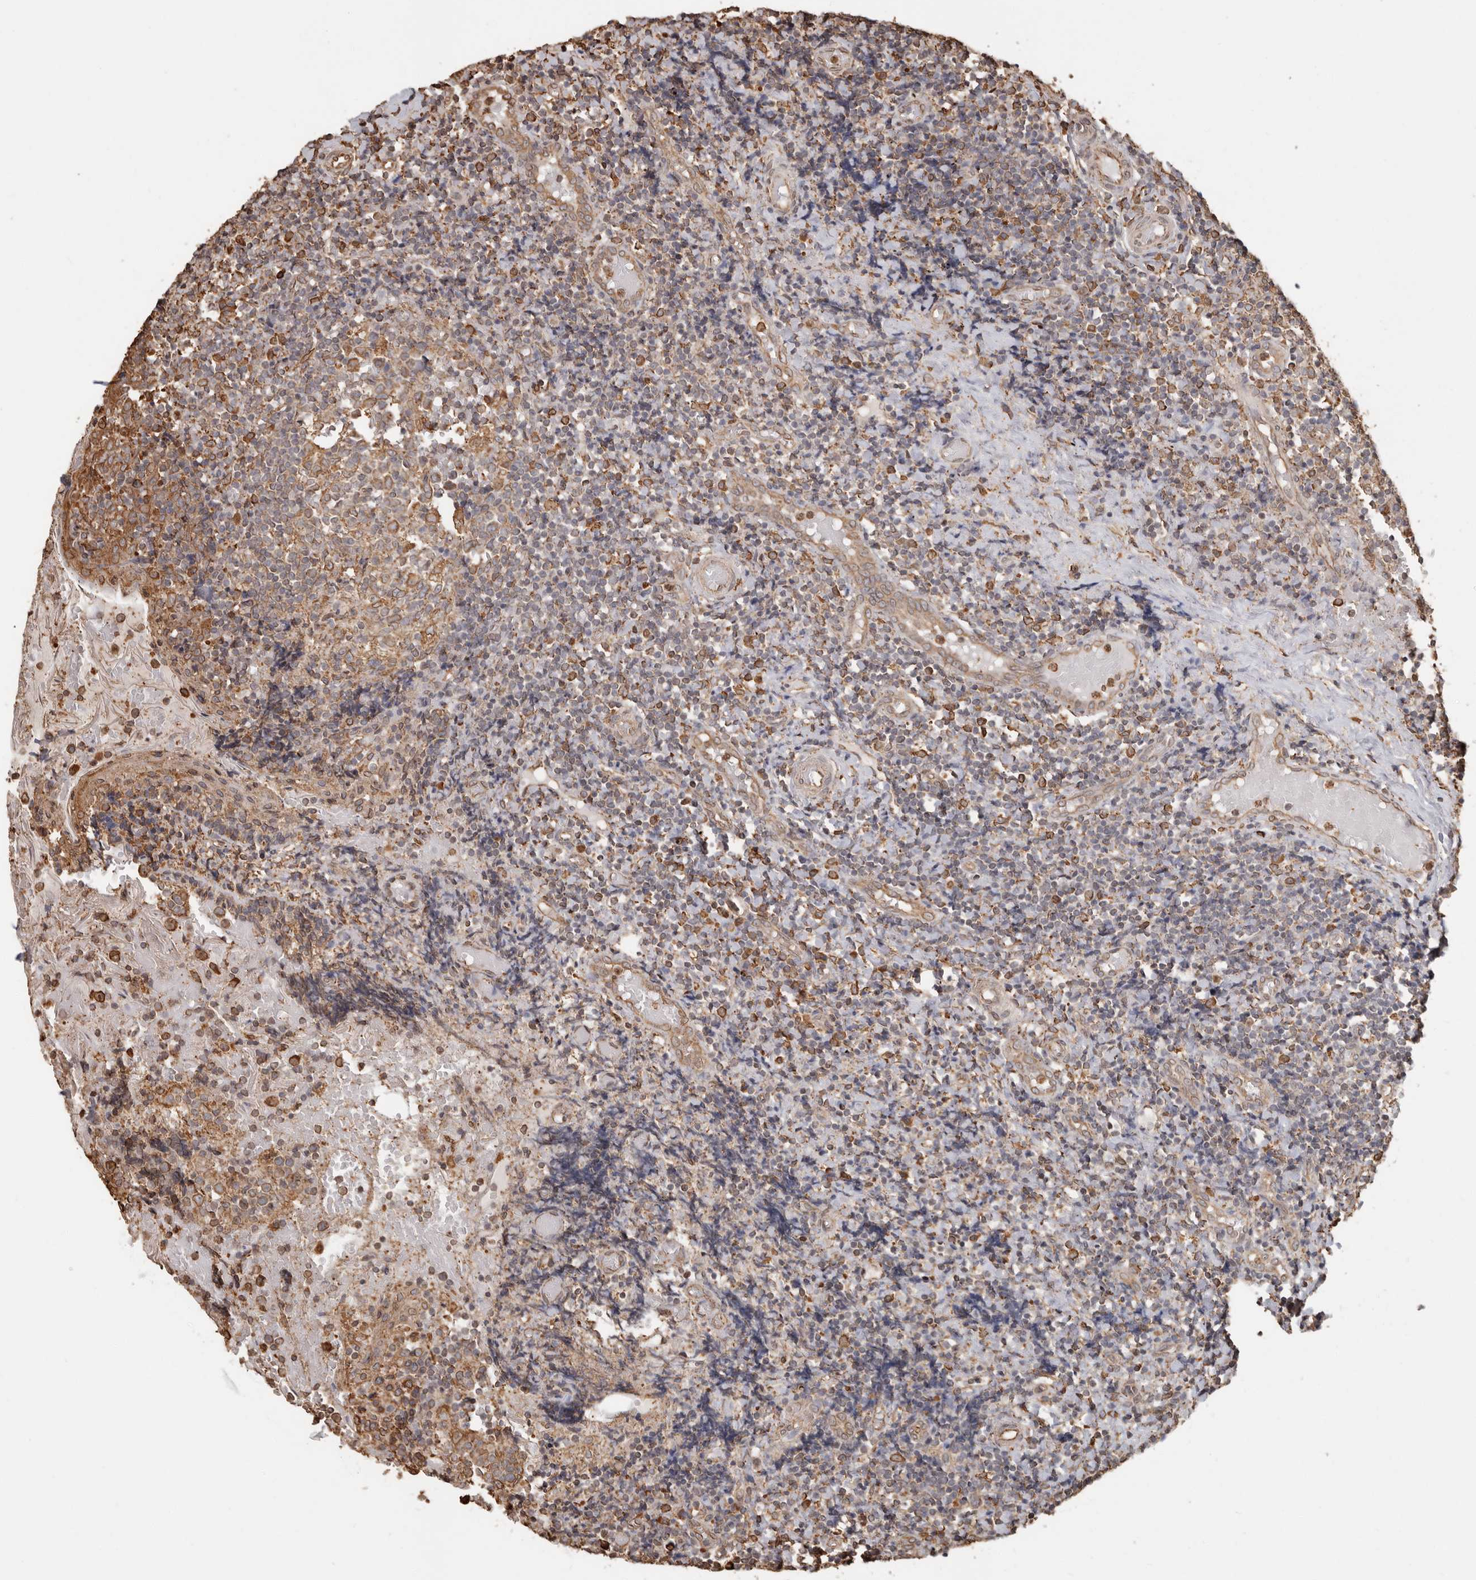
{"staining": {"intensity": "moderate", "quantity": ">75%", "location": "cytoplasmic/membranous"}, "tissue": "tonsil", "cell_type": "Germinal center cells", "image_type": "normal", "snomed": [{"axis": "morphology", "description": "Normal tissue, NOS"}, {"axis": "topography", "description": "Tonsil"}], "caption": "Normal tonsil shows moderate cytoplasmic/membranous expression in about >75% of germinal center cells, visualized by immunohistochemistry.", "gene": "ARHGEF10L", "patient": {"sex": "female", "age": 19}}